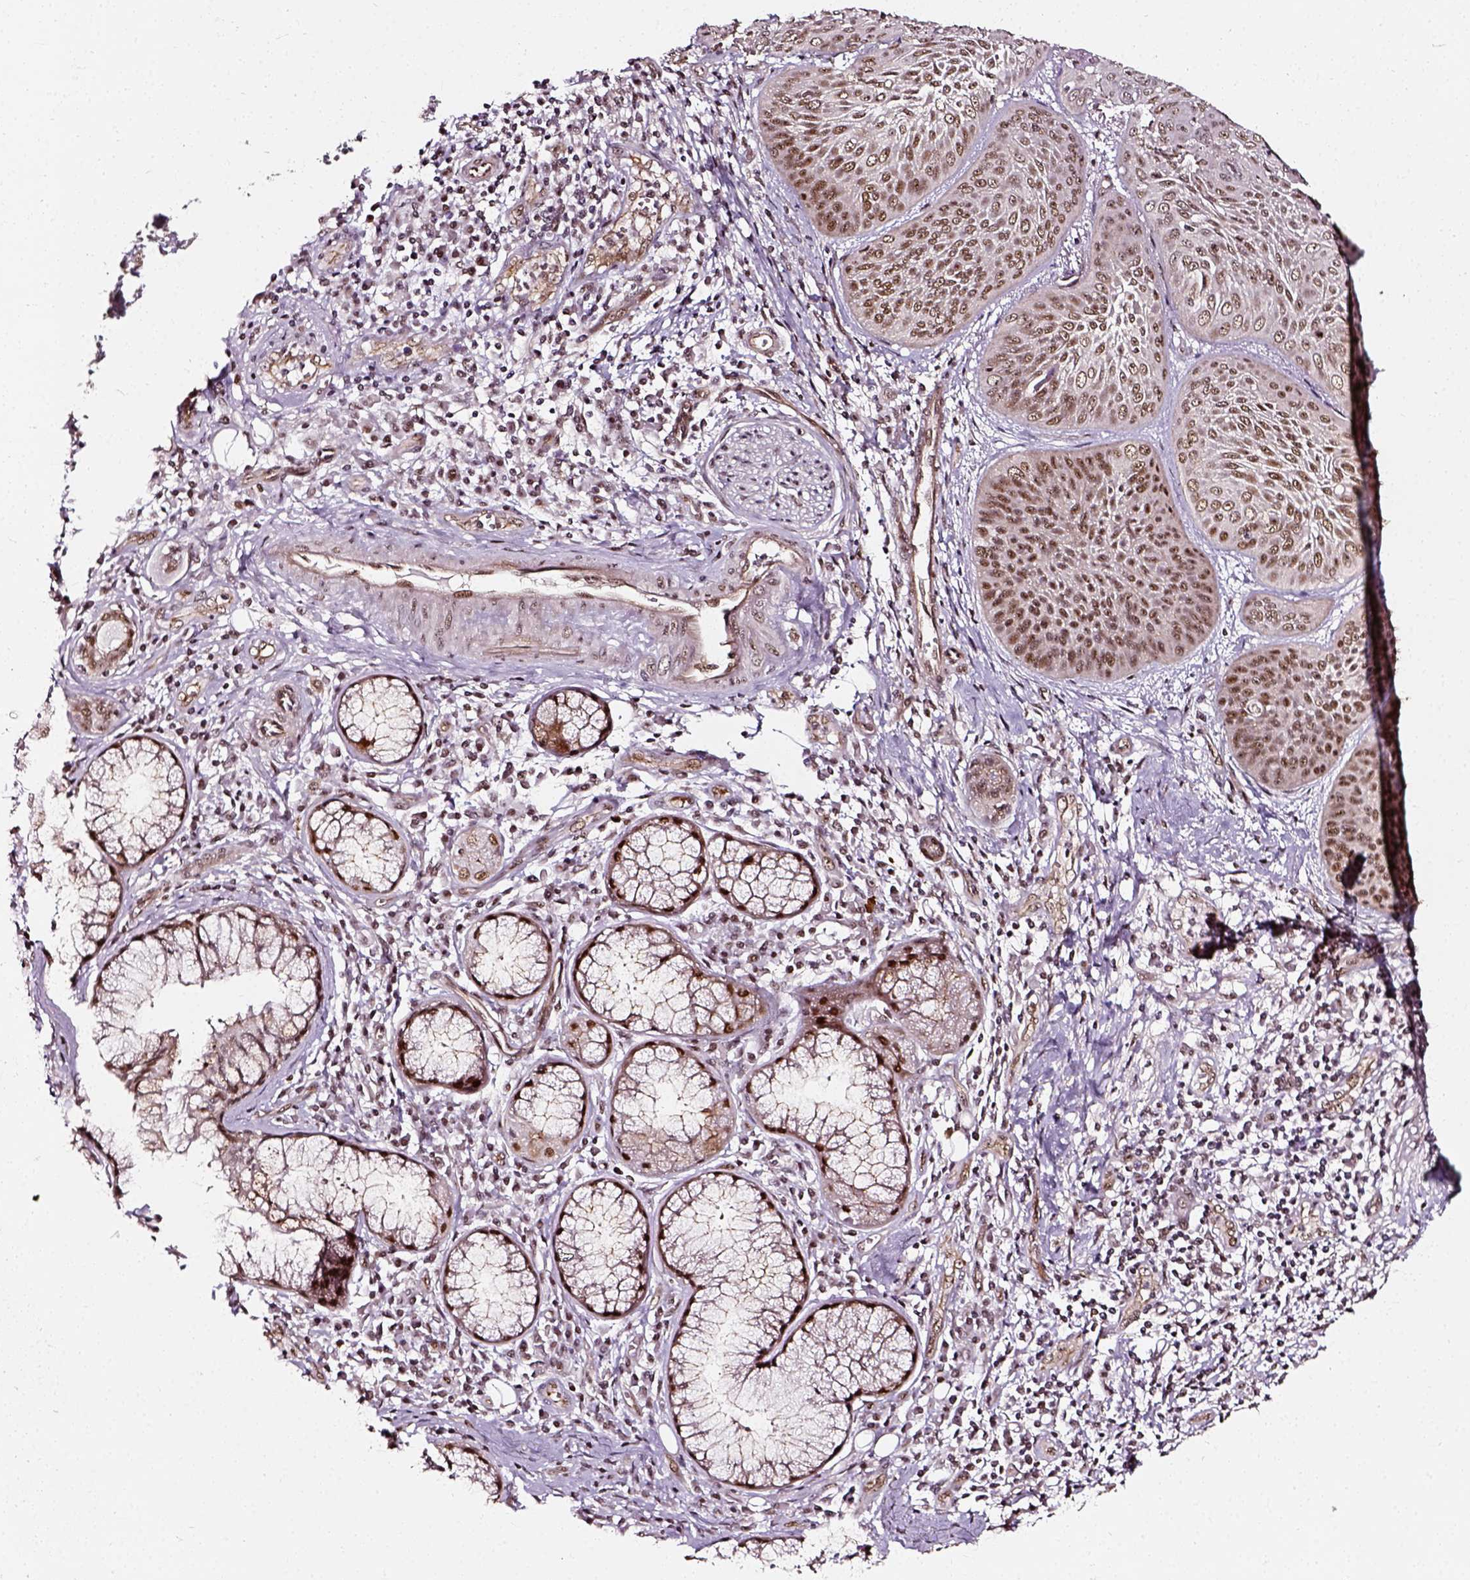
{"staining": {"intensity": "moderate", "quantity": ">75%", "location": "nuclear"}, "tissue": "lung cancer", "cell_type": "Tumor cells", "image_type": "cancer", "snomed": [{"axis": "morphology", "description": "Squamous cell carcinoma, NOS"}, {"axis": "topography", "description": "Lung"}], "caption": "Immunohistochemical staining of human squamous cell carcinoma (lung) shows medium levels of moderate nuclear staining in approximately >75% of tumor cells. The staining was performed using DAB, with brown indicating positive protein expression. Nuclei are stained blue with hematoxylin.", "gene": "NACC1", "patient": {"sex": "male", "age": 74}}